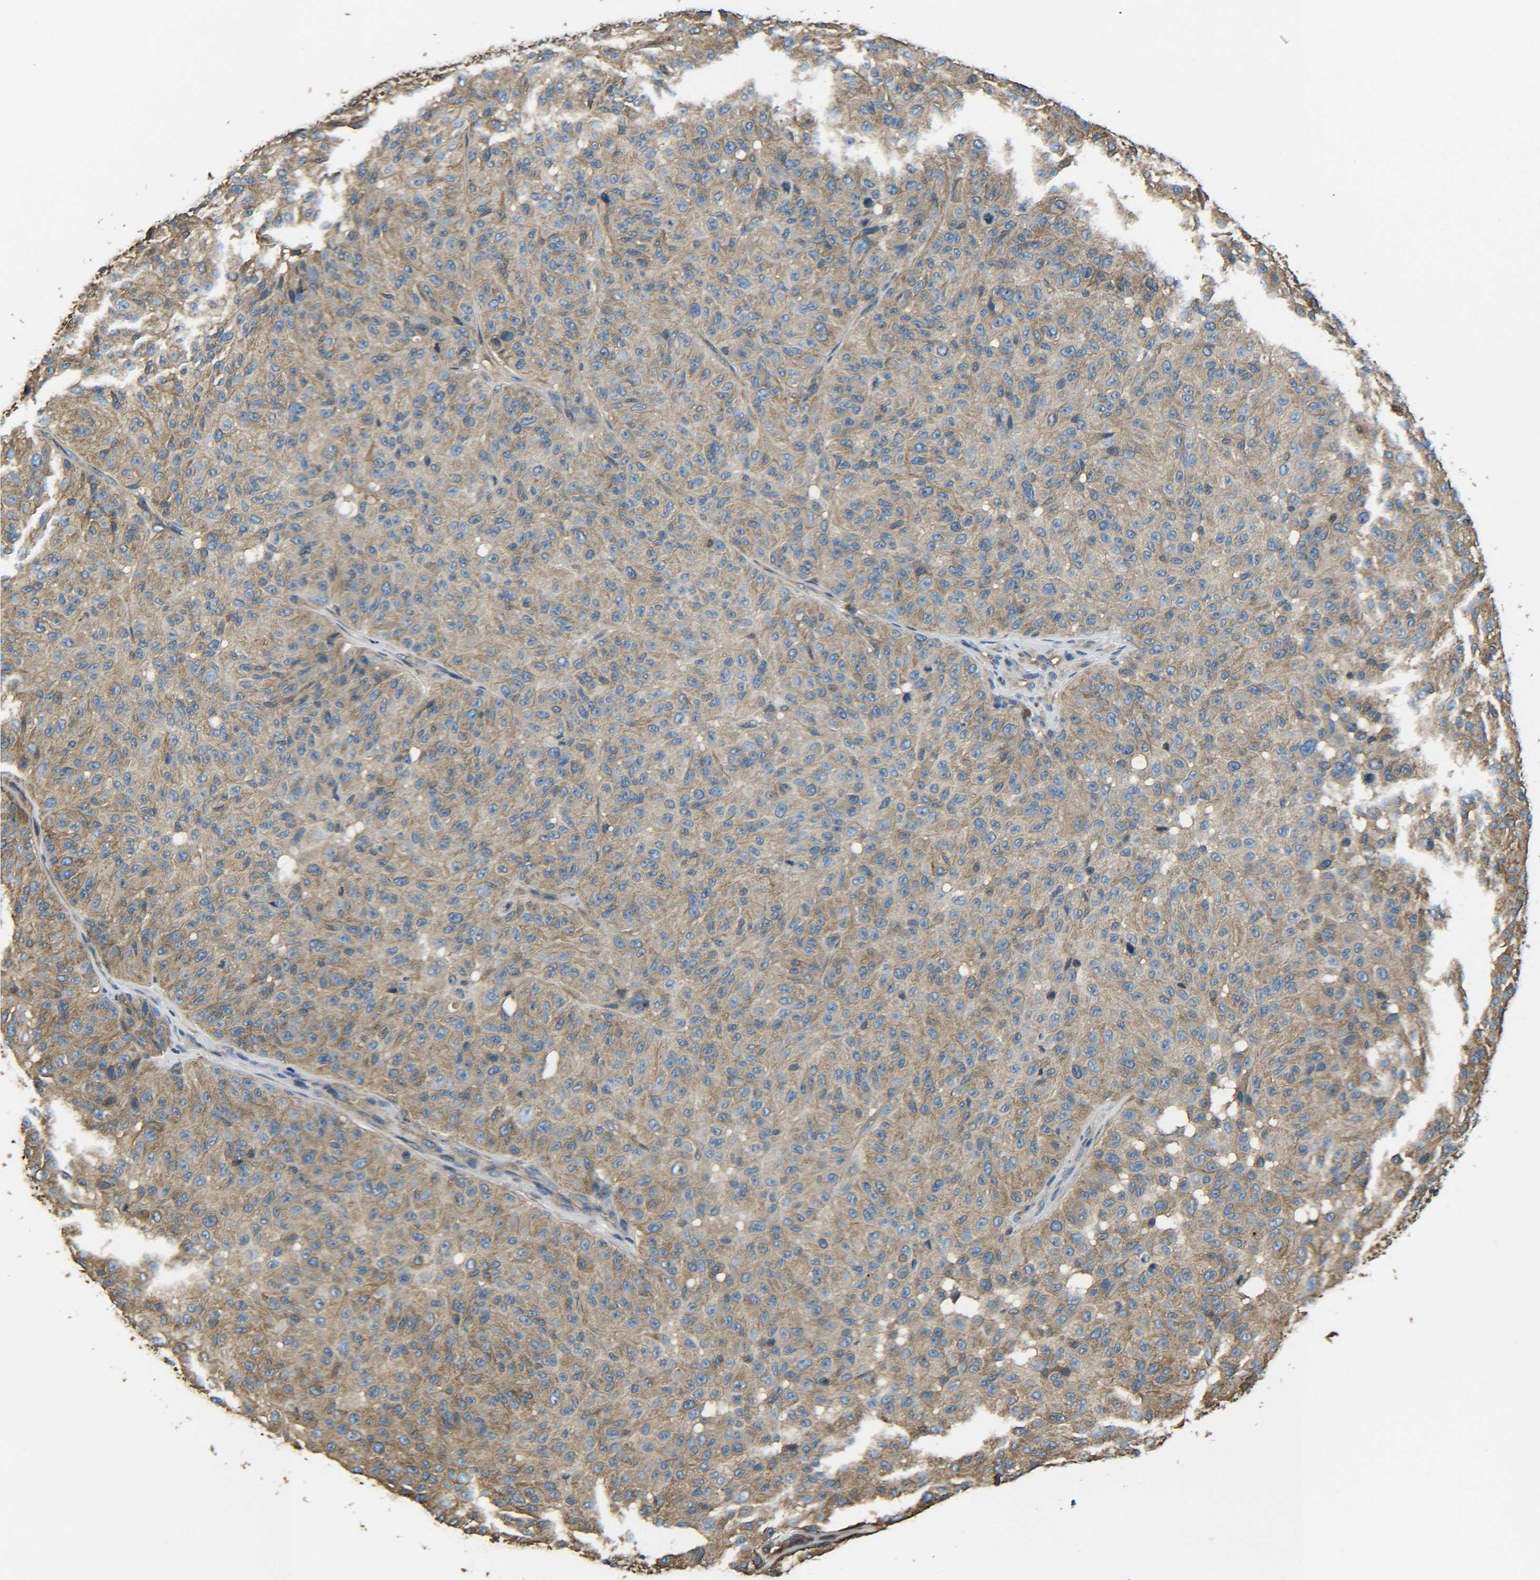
{"staining": {"intensity": "weak", "quantity": ">75%", "location": "cytoplasmic/membranous"}, "tissue": "melanoma", "cell_type": "Tumor cells", "image_type": "cancer", "snomed": [{"axis": "morphology", "description": "Malignant melanoma, NOS"}, {"axis": "topography", "description": "Skin"}], "caption": "Approximately >75% of tumor cells in human malignant melanoma display weak cytoplasmic/membranous protein staining as visualized by brown immunohistochemical staining.", "gene": "TUBB", "patient": {"sex": "female", "age": 46}}